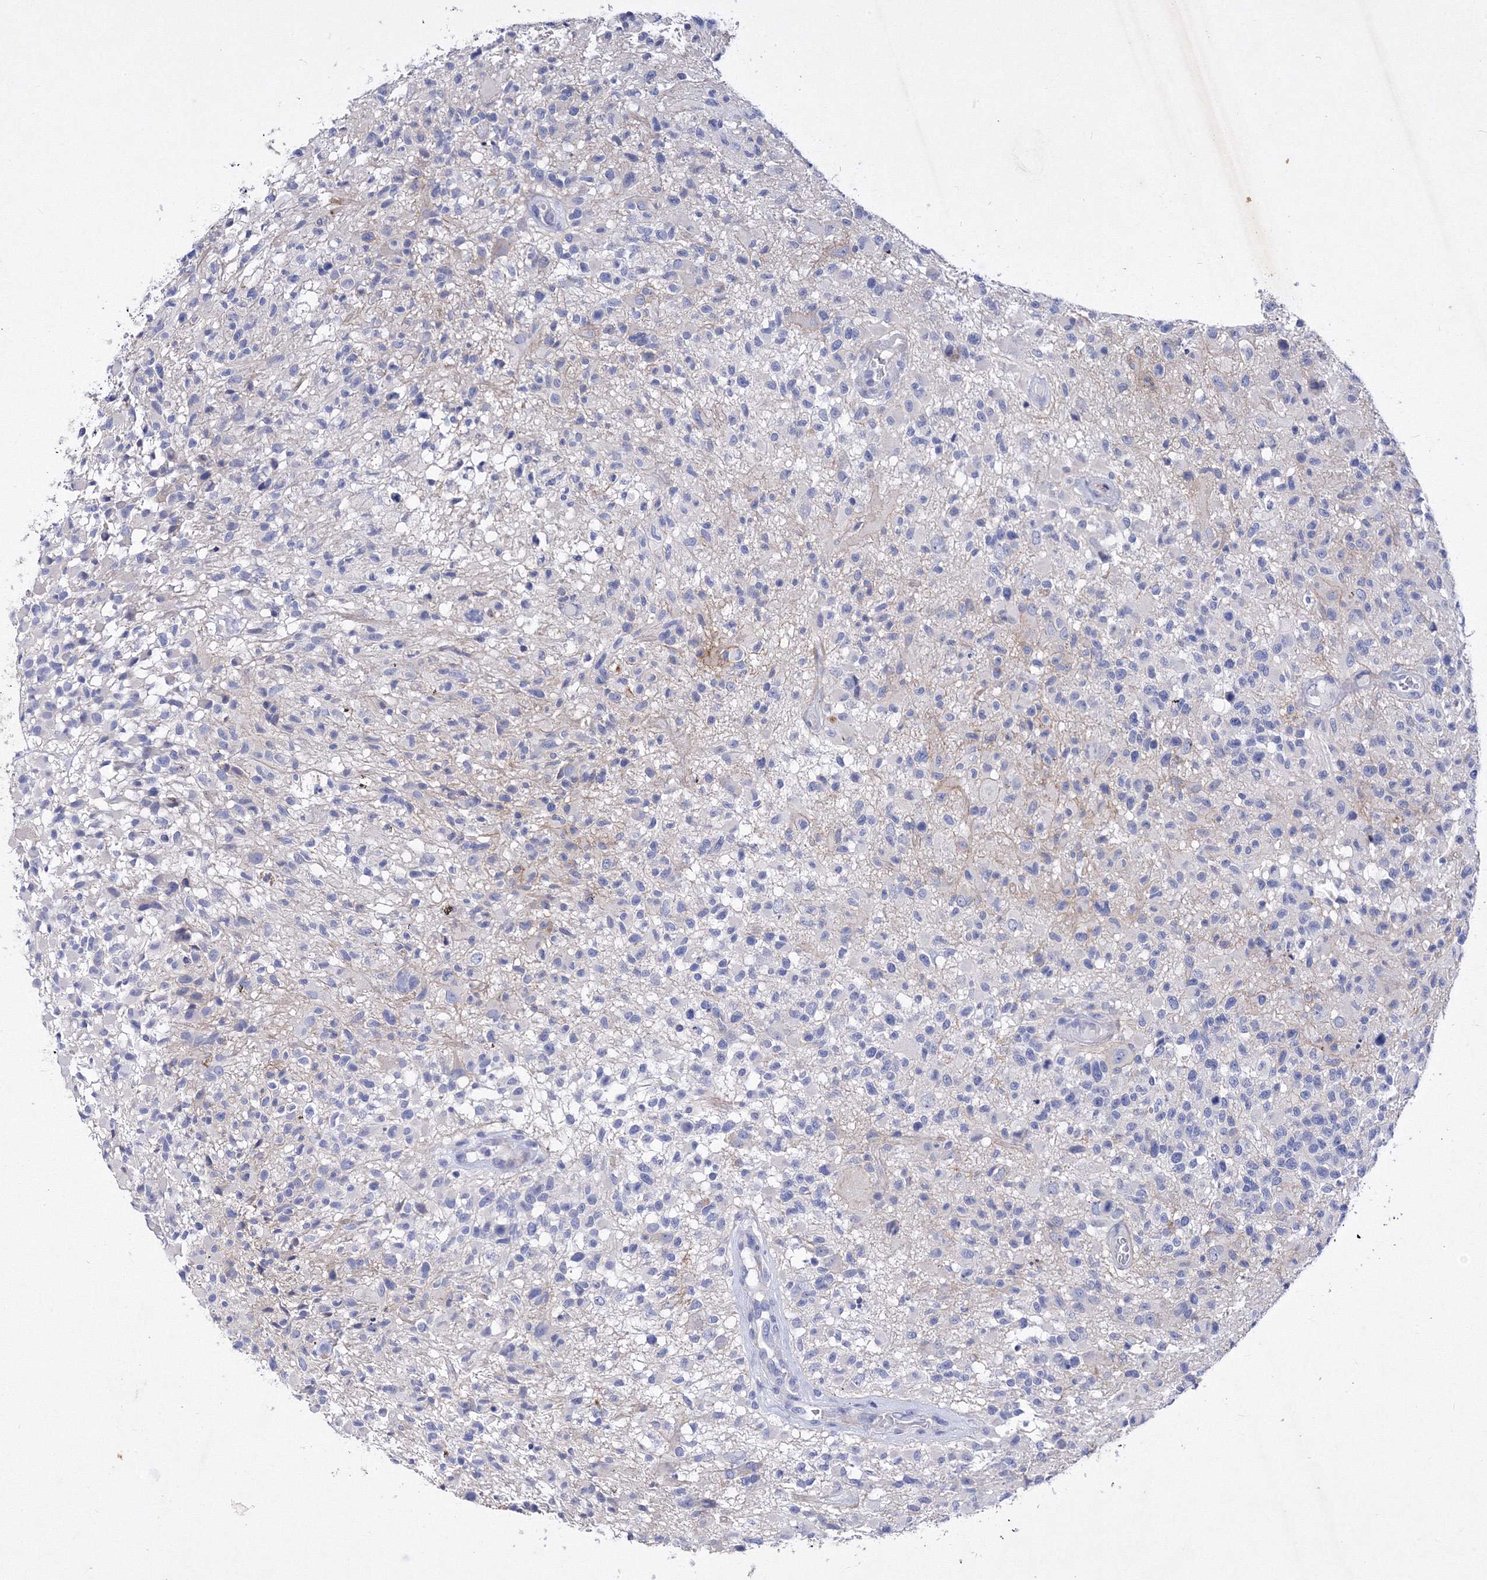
{"staining": {"intensity": "negative", "quantity": "none", "location": "none"}, "tissue": "glioma", "cell_type": "Tumor cells", "image_type": "cancer", "snomed": [{"axis": "morphology", "description": "Glioma, malignant, High grade"}, {"axis": "morphology", "description": "Glioblastoma, NOS"}, {"axis": "topography", "description": "Brain"}], "caption": "High magnification brightfield microscopy of glioblastoma stained with DAB (brown) and counterstained with hematoxylin (blue): tumor cells show no significant positivity. Brightfield microscopy of immunohistochemistry stained with DAB (3,3'-diaminobenzidine) (brown) and hematoxylin (blue), captured at high magnification.", "gene": "GPN1", "patient": {"sex": "male", "age": 60}}